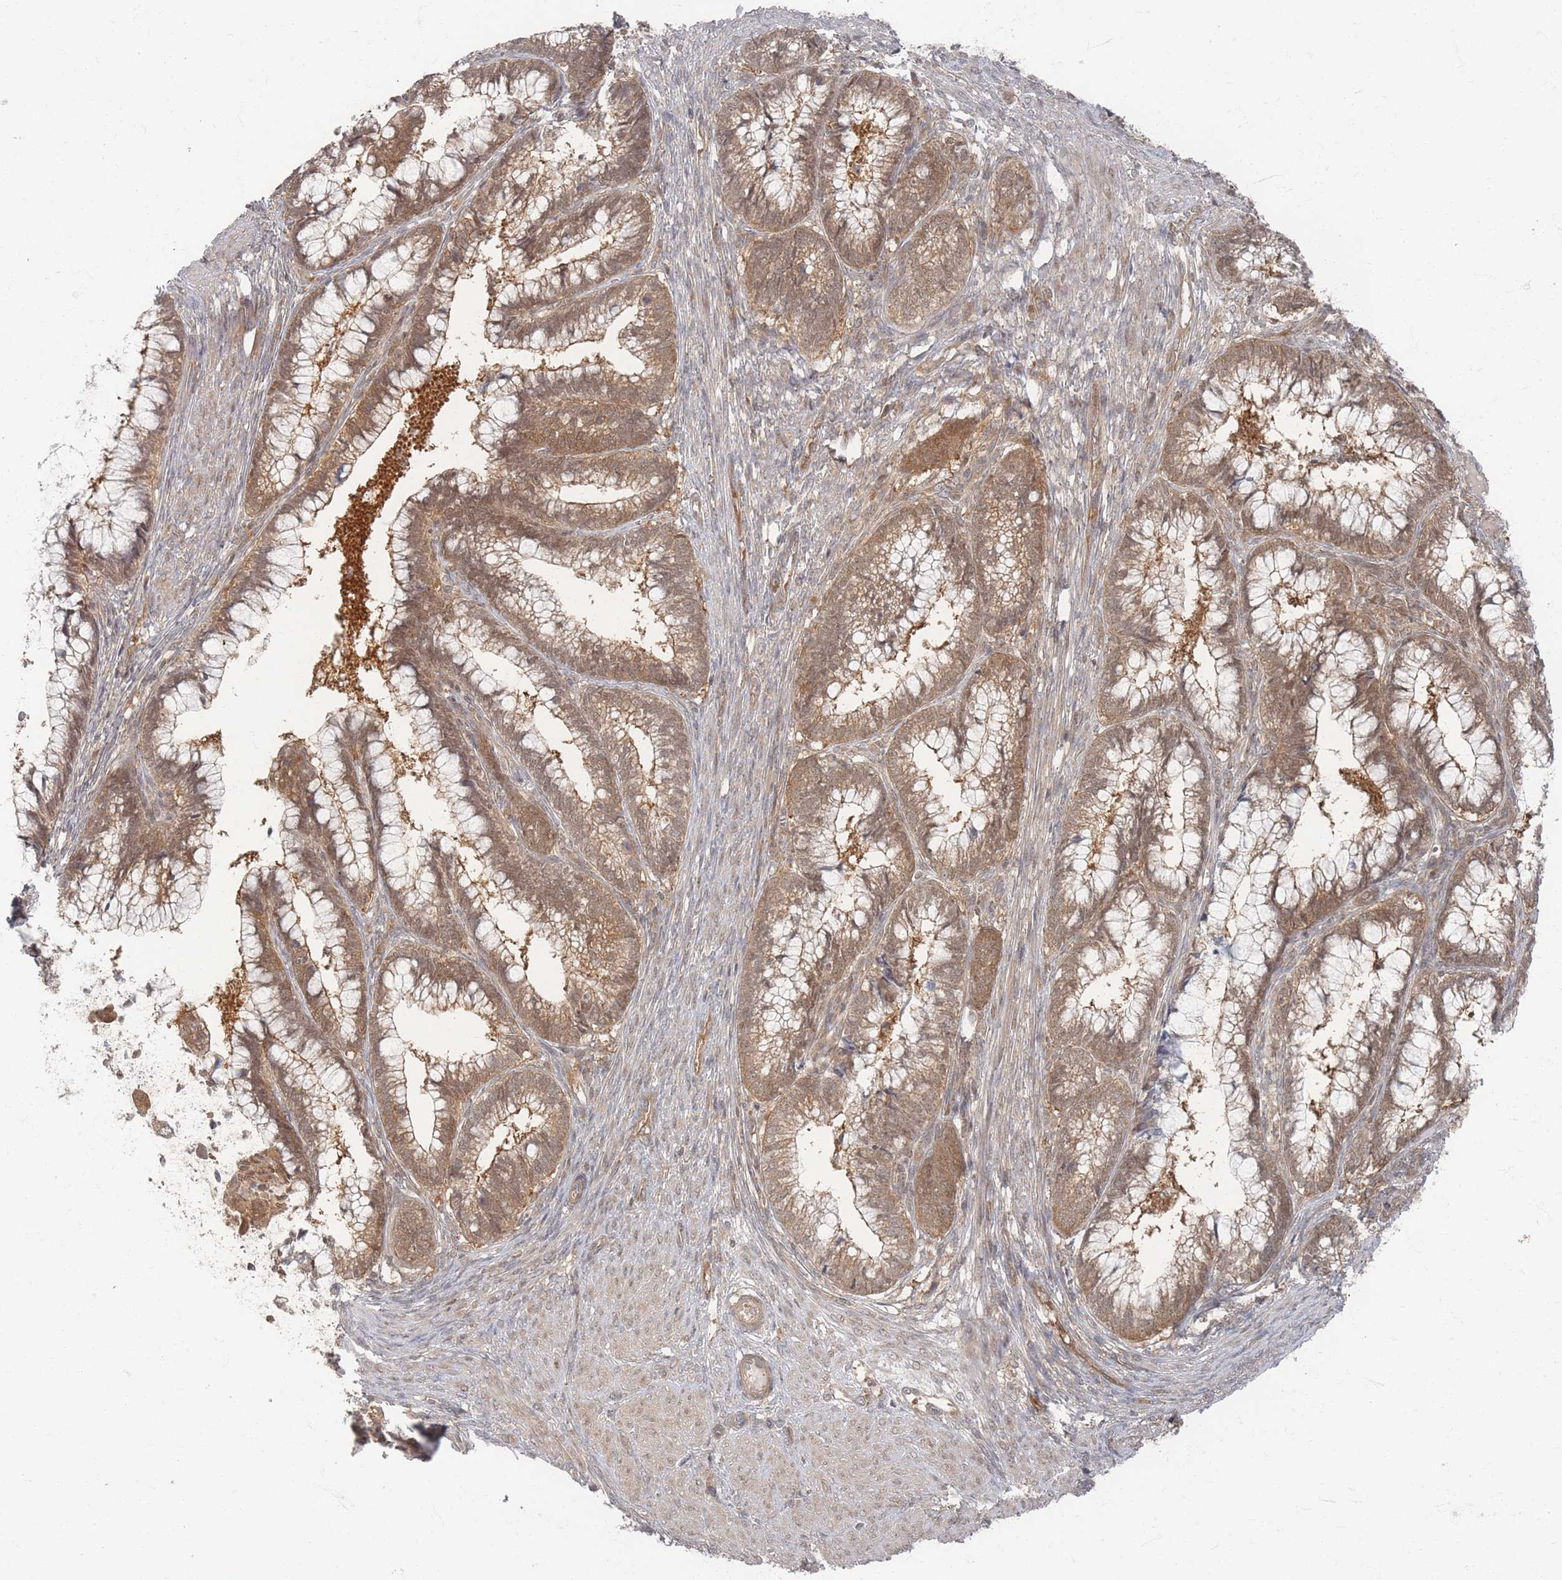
{"staining": {"intensity": "moderate", "quantity": ">75%", "location": "cytoplasmic/membranous"}, "tissue": "cervical cancer", "cell_type": "Tumor cells", "image_type": "cancer", "snomed": [{"axis": "morphology", "description": "Adenocarcinoma, NOS"}, {"axis": "topography", "description": "Cervix"}], "caption": "This histopathology image shows immunohistochemistry (IHC) staining of cervical adenocarcinoma, with medium moderate cytoplasmic/membranous expression in approximately >75% of tumor cells.", "gene": "PSMD9", "patient": {"sex": "female", "age": 44}}